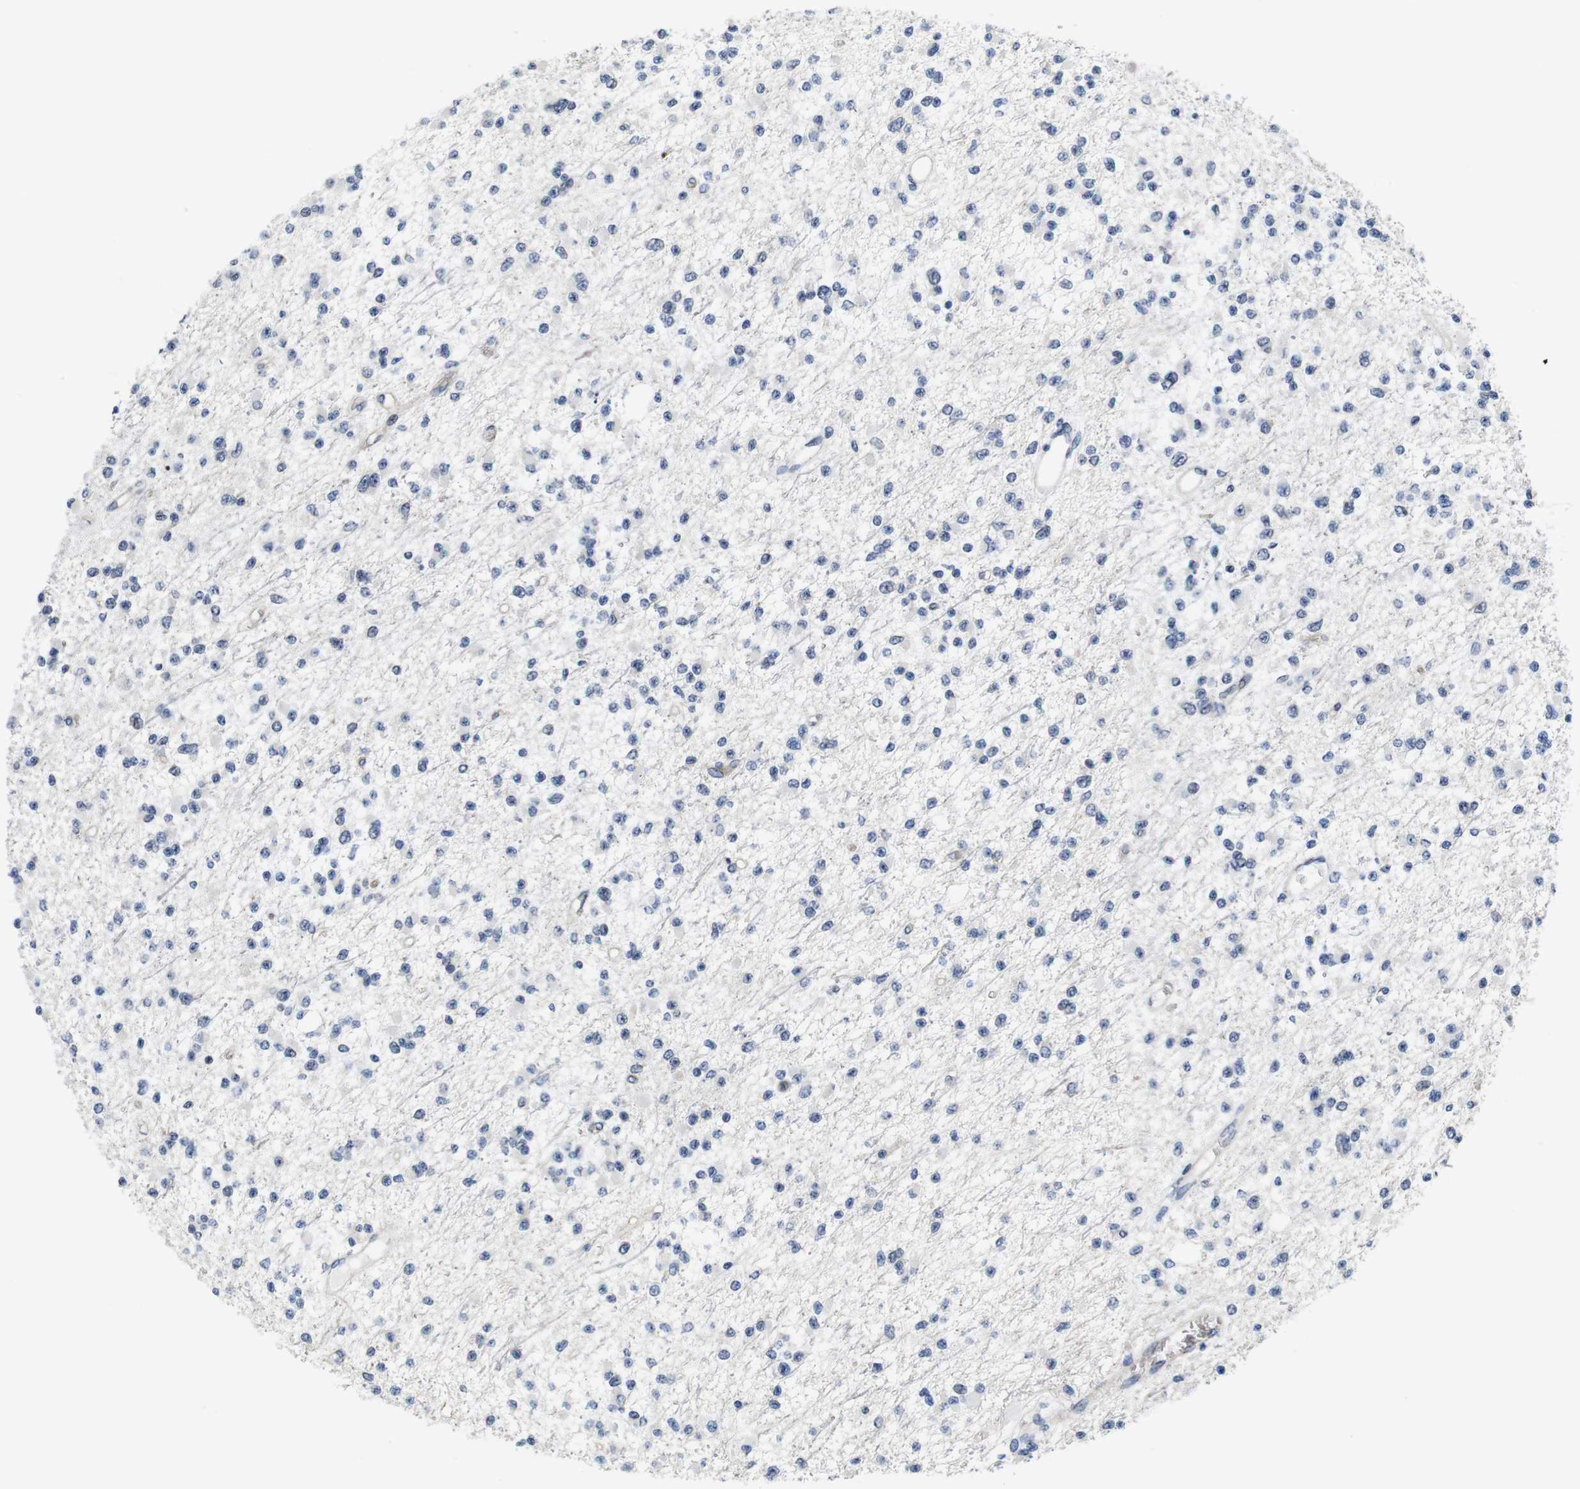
{"staining": {"intensity": "negative", "quantity": "none", "location": "none"}, "tissue": "glioma", "cell_type": "Tumor cells", "image_type": "cancer", "snomed": [{"axis": "morphology", "description": "Glioma, malignant, Low grade"}, {"axis": "topography", "description": "Brain"}], "caption": "Immunohistochemical staining of human glioma reveals no significant staining in tumor cells.", "gene": "SOCS3", "patient": {"sex": "female", "age": 22}}